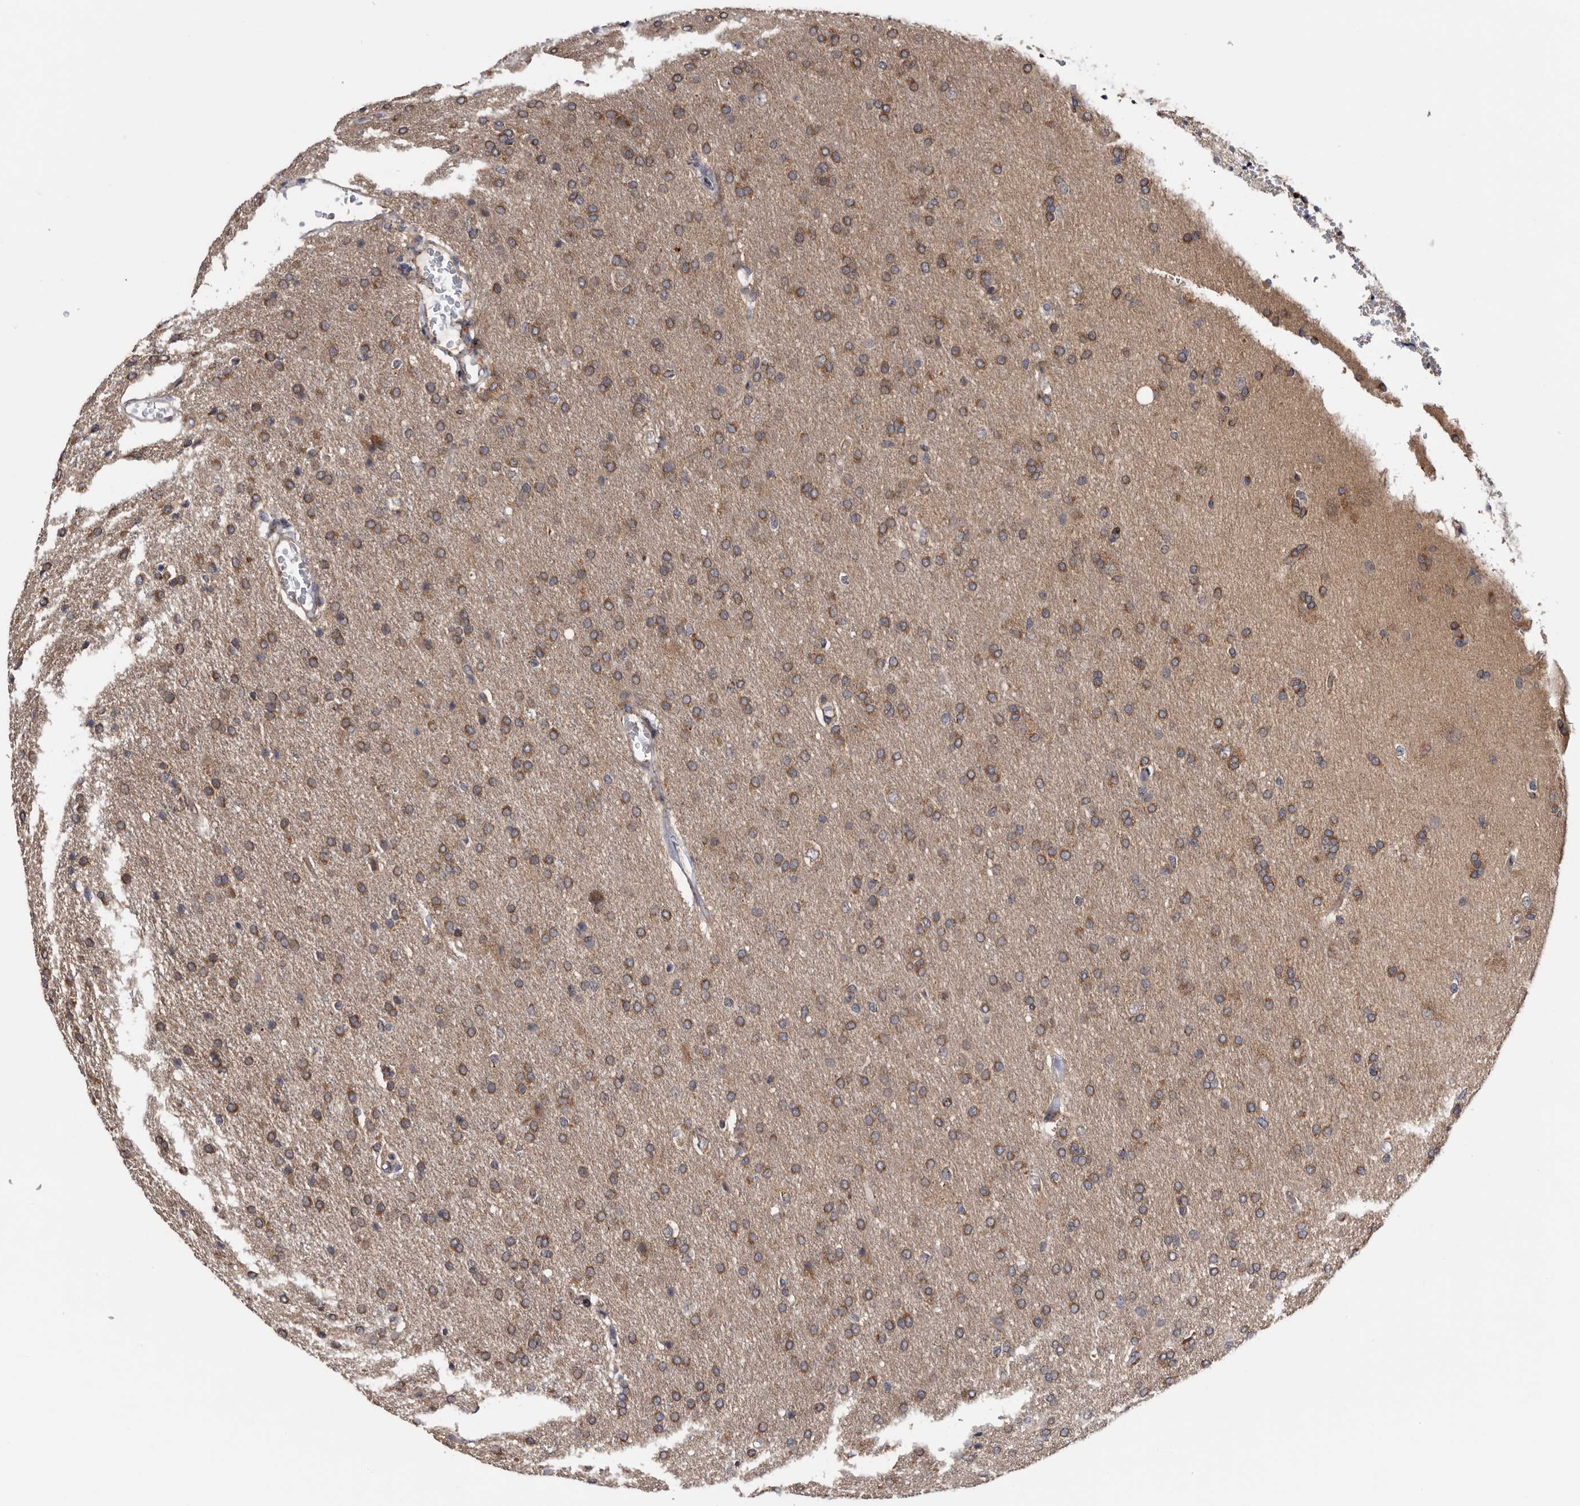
{"staining": {"intensity": "moderate", "quantity": "25%-75%", "location": "cytoplasmic/membranous"}, "tissue": "glioma", "cell_type": "Tumor cells", "image_type": "cancer", "snomed": [{"axis": "morphology", "description": "Glioma, malignant, High grade"}, {"axis": "topography", "description": "Brain"}], "caption": "Immunohistochemical staining of human glioma exhibits medium levels of moderate cytoplasmic/membranous positivity in approximately 25%-75% of tumor cells. The protein is shown in brown color, while the nuclei are stained blue.", "gene": "ARMCX2", "patient": {"sex": "male", "age": 72}}